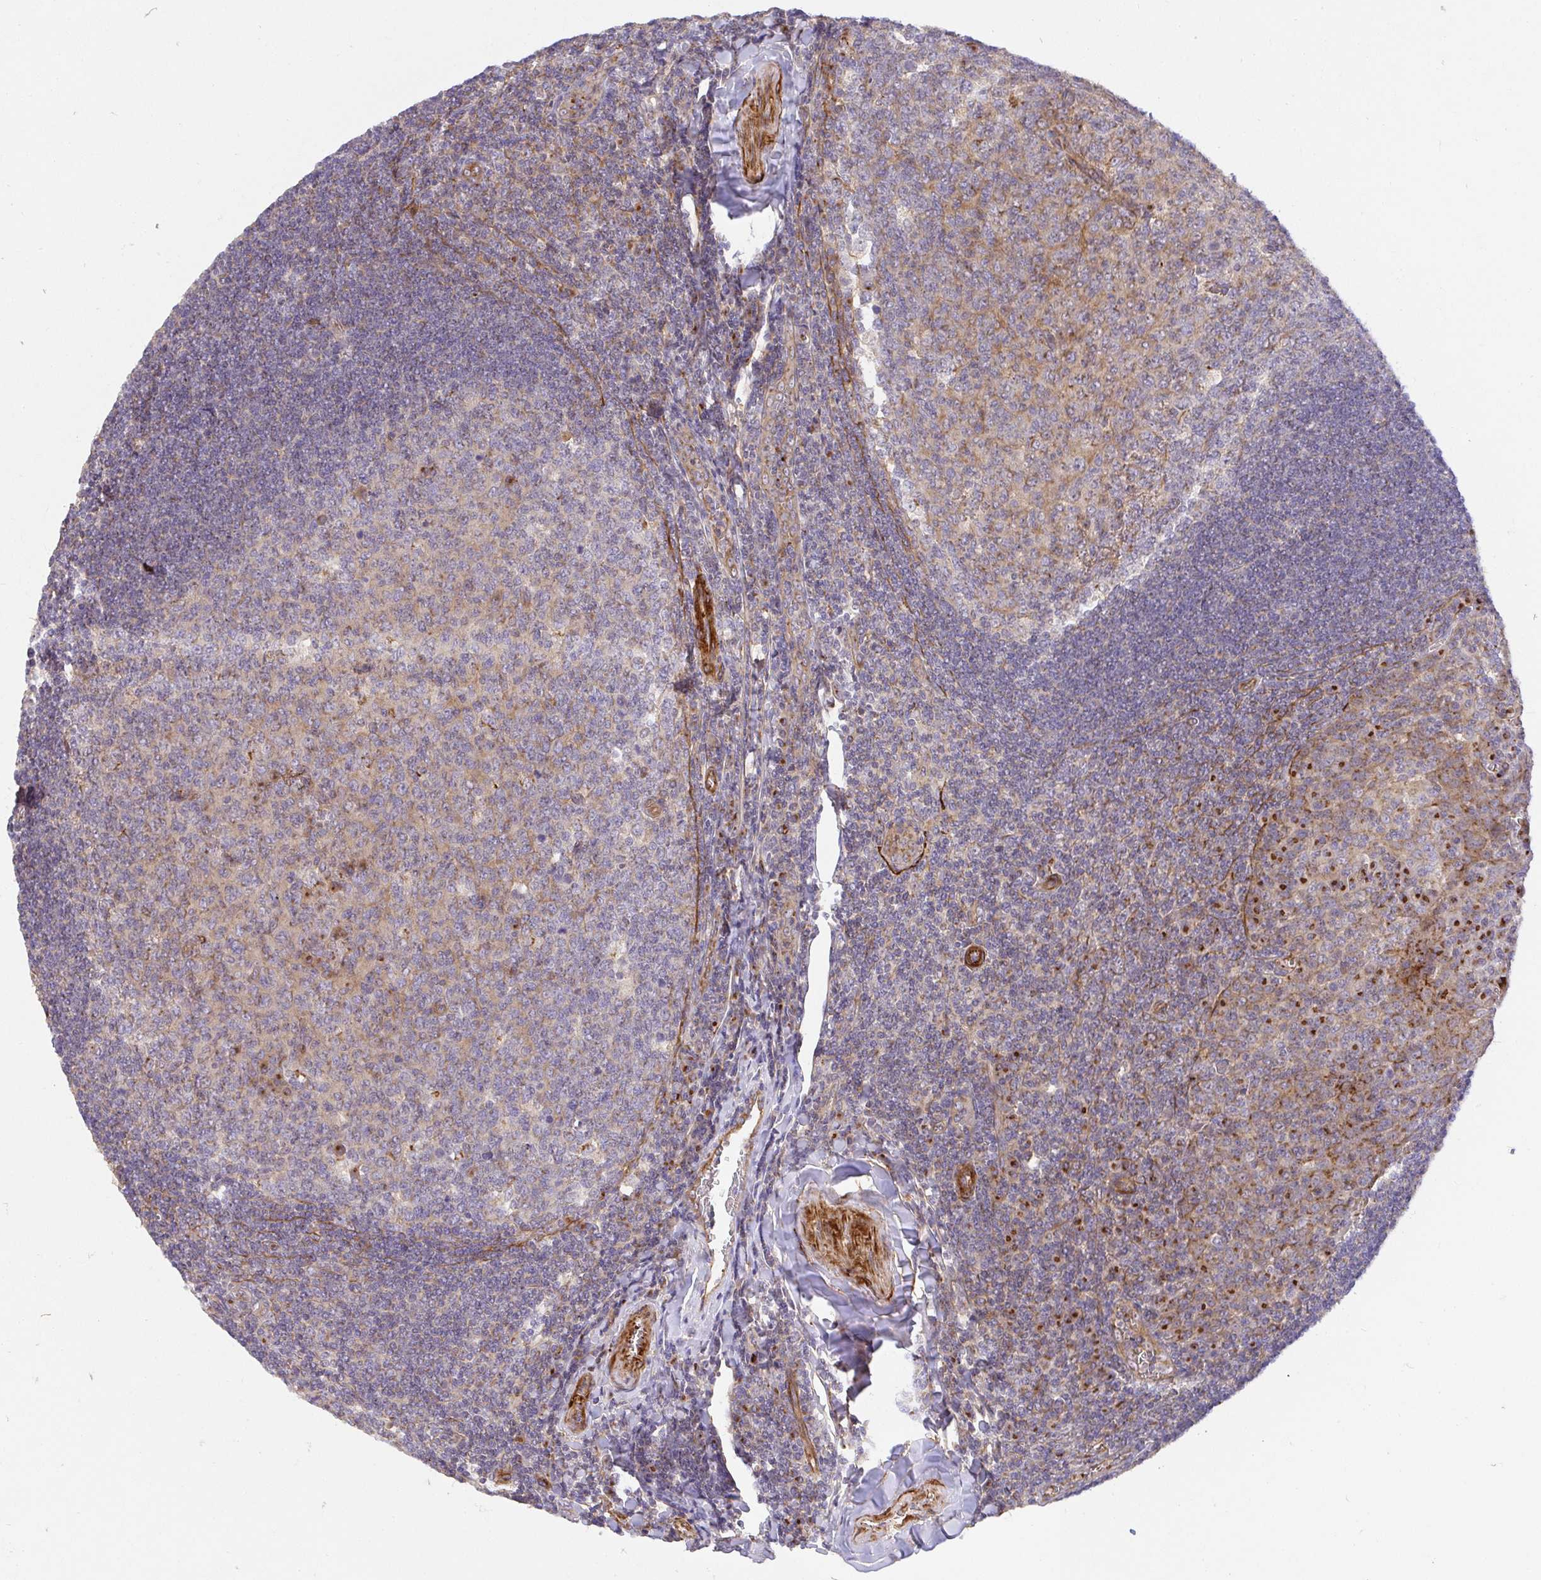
{"staining": {"intensity": "moderate", "quantity": "25%-75%", "location": "cytoplasmic/membranous"}, "tissue": "tonsil", "cell_type": "Germinal center cells", "image_type": "normal", "snomed": [{"axis": "morphology", "description": "Normal tissue, NOS"}, {"axis": "topography", "description": "Tonsil"}], "caption": "Immunohistochemical staining of unremarkable human tonsil shows medium levels of moderate cytoplasmic/membranous staining in approximately 25%-75% of germinal center cells. Immunohistochemistry stains the protein in brown and the nuclei are stained blue.", "gene": "TM9SF4", "patient": {"sex": "male", "age": 27}}